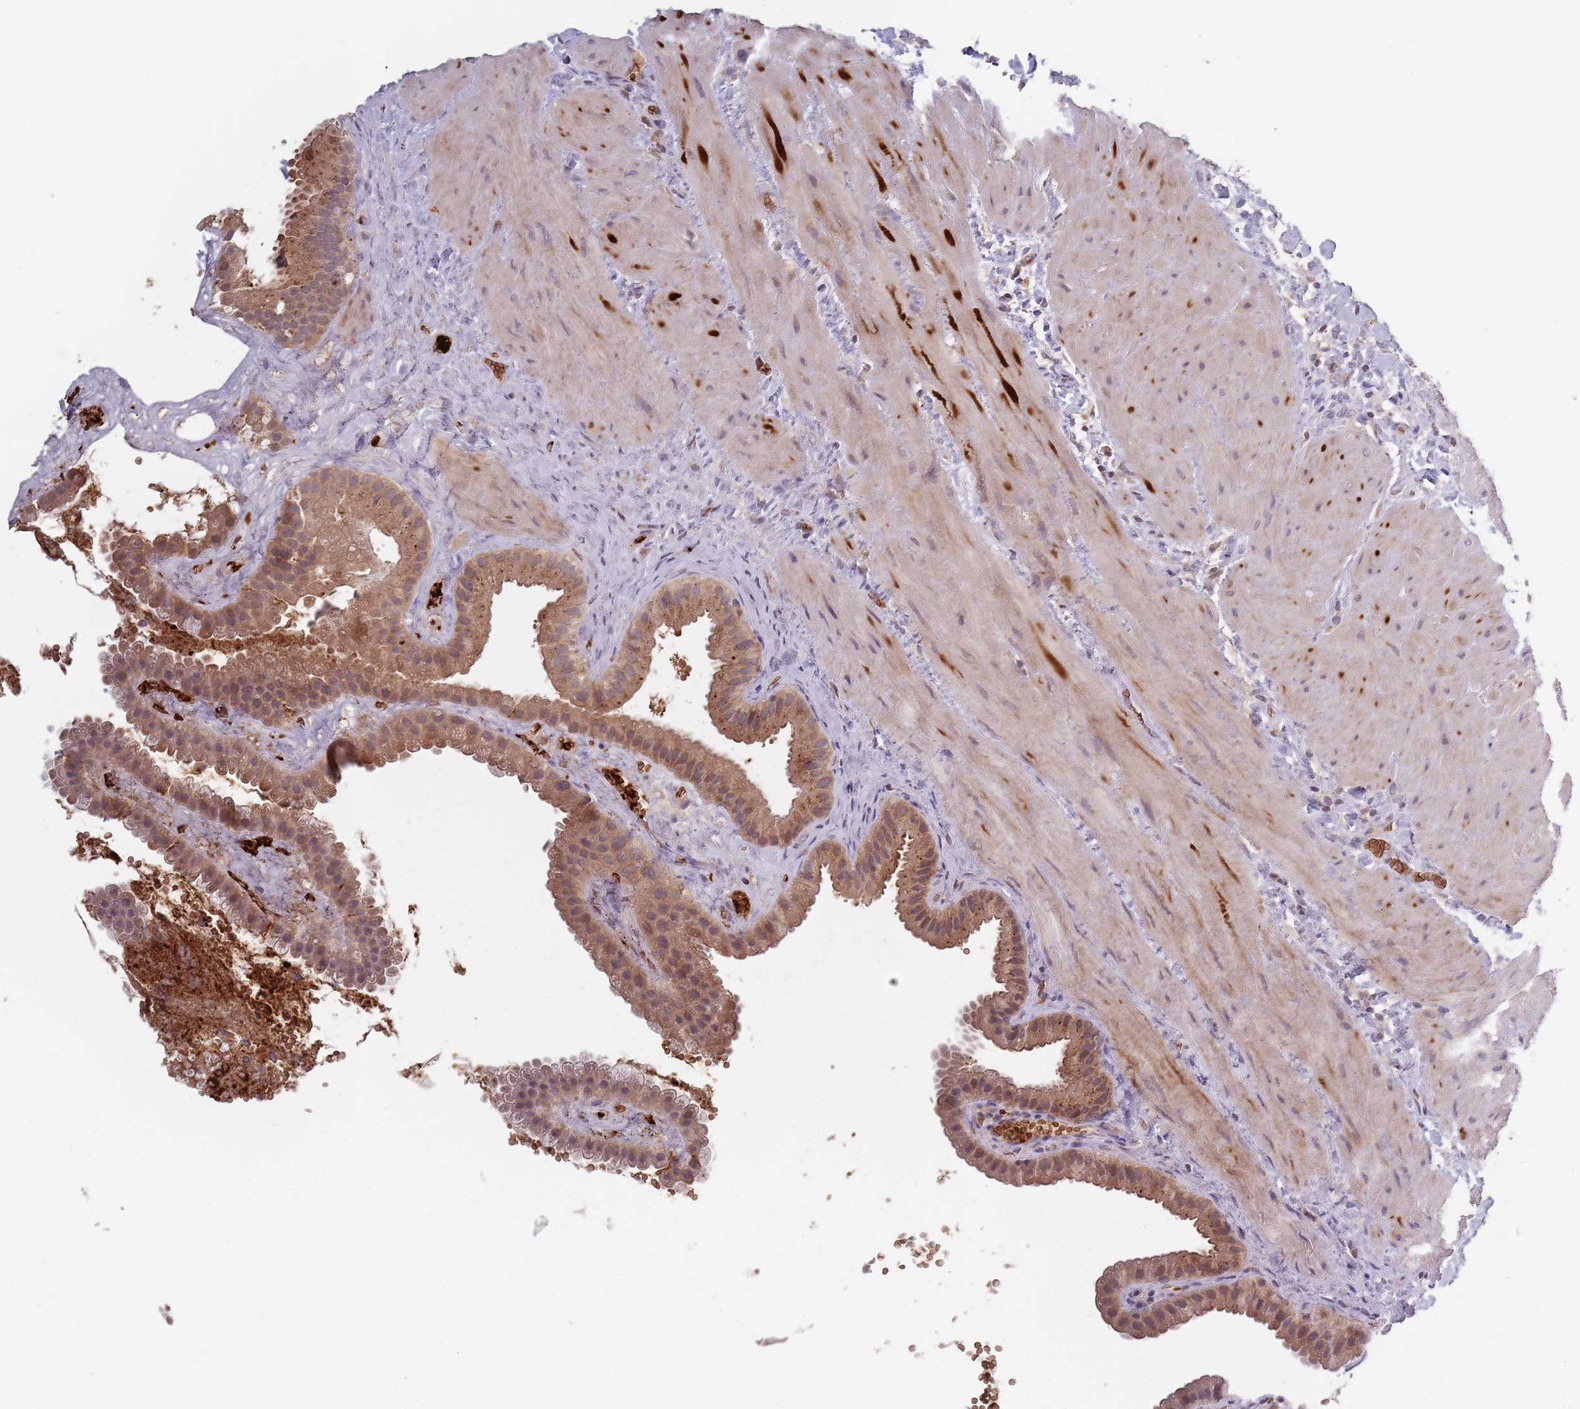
{"staining": {"intensity": "moderate", "quantity": ">75%", "location": "cytoplasmic/membranous"}, "tissue": "gallbladder", "cell_type": "Glandular cells", "image_type": "normal", "snomed": [{"axis": "morphology", "description": "Normal tissue, NOS"}, {"axis": "topography", "description": "Gallbladder"}], "caption": "Immunohistochemistry (IHC) (DAB (3,3'-diaminobenzidine)) staining of benign human gallbladder demonstrates moderate cytoplasmic/membranous protein expression in about >75% of glandular cells. (DAB (3,3'-diaminobenzidine) IHC with brightfield microscopy, high magnification).", "gene": "ASB13", "patient": {"sex": "male", "age": 55}}